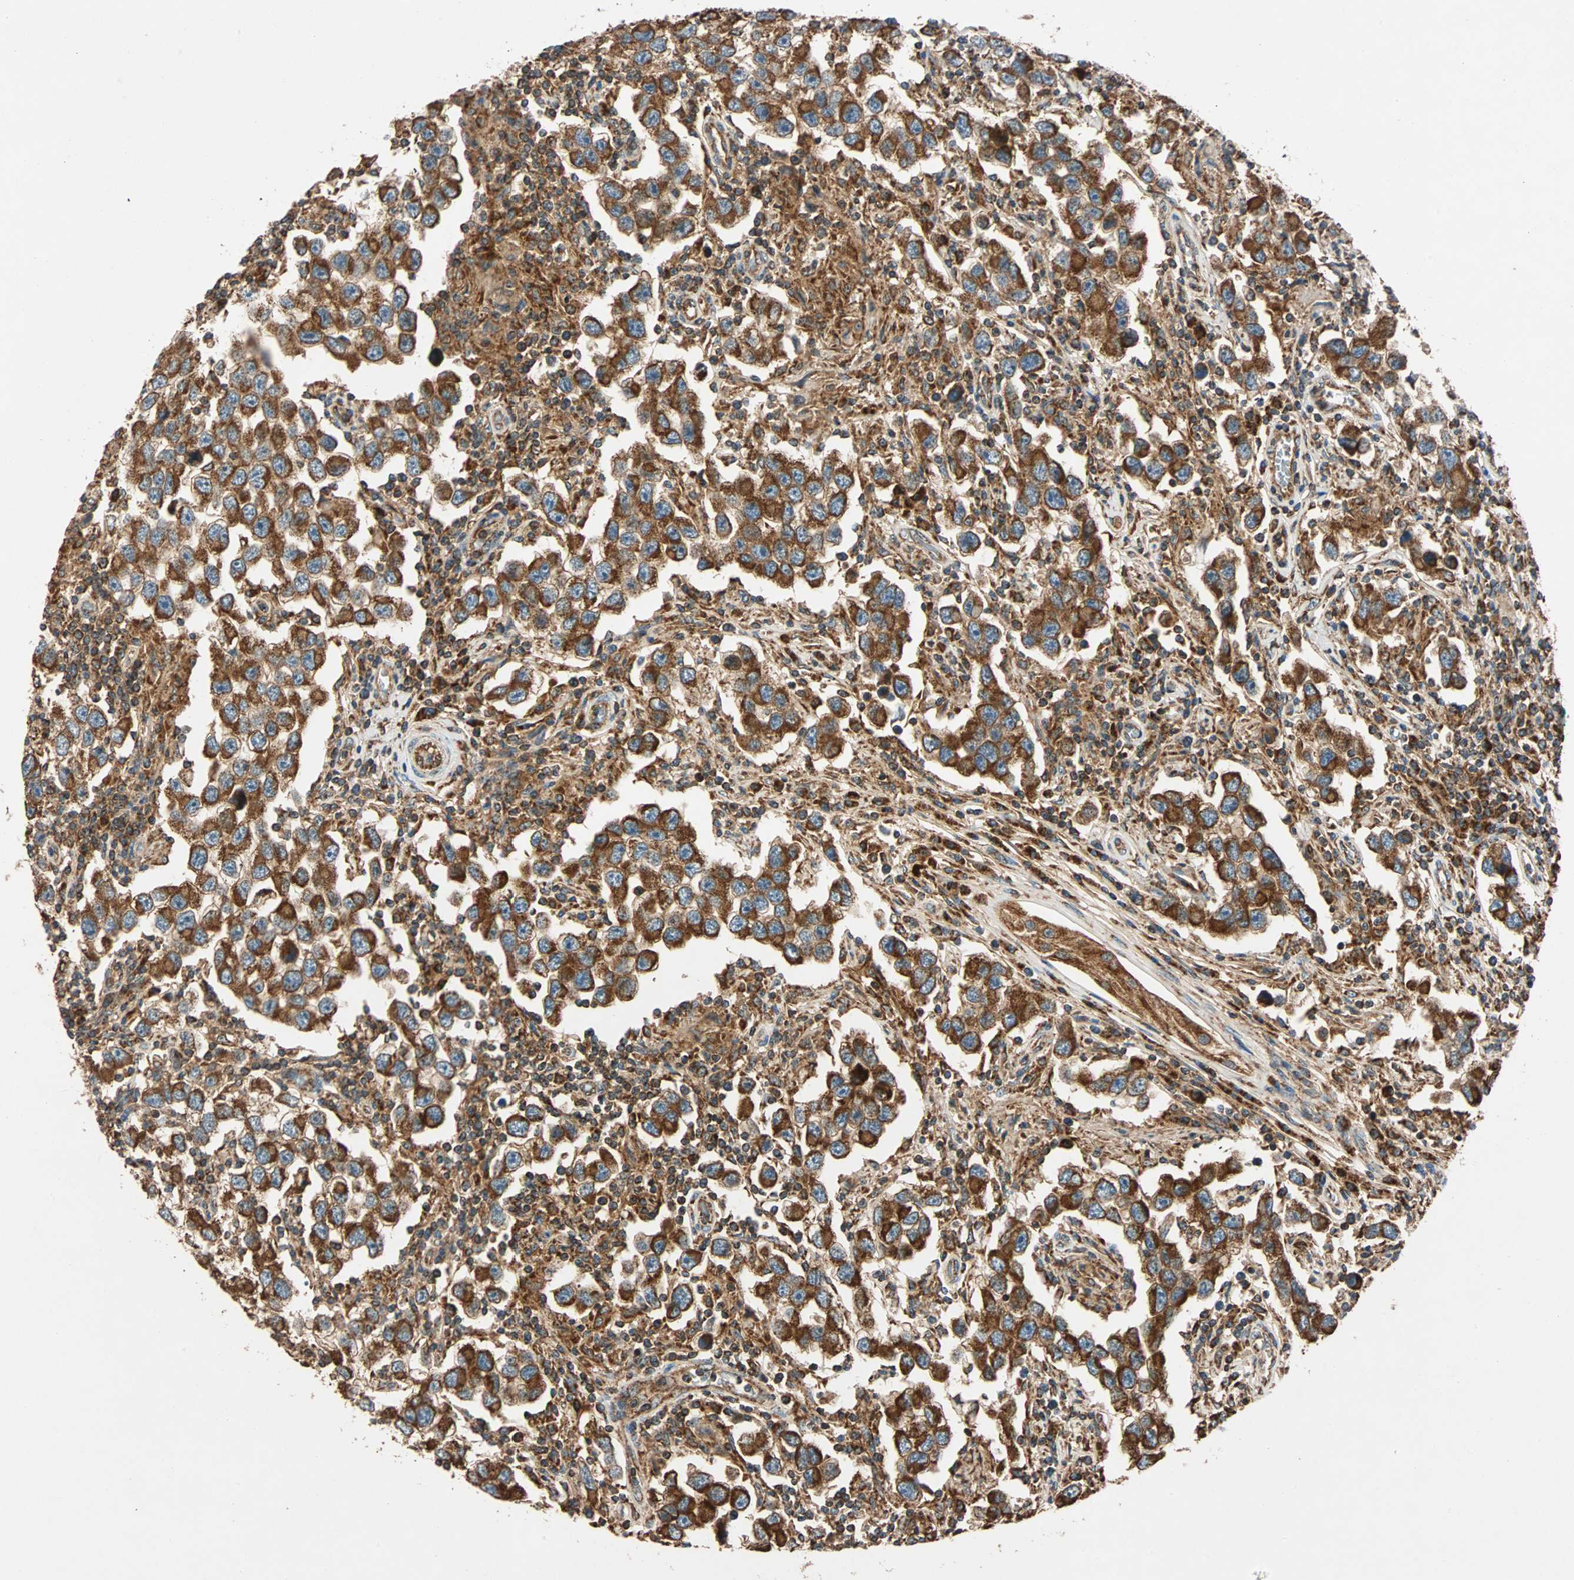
{"staining": {"intensity": "strong", "quantity": ">75%", "location": "cytoplasmic/membranous"}, "tissue": "testis cancer", "cell_type": "Tumor cells", "image_type": "cancer", "snomed": [{"axis": "morphology", "description": "Carcinoma, Embryonal, NOS"}, {"axis": "topography", "description": "Testis"}], "caption": "Testis cancer stained for a protein (brown) displays strong cytoplasmic/membranous positive positivity in about >75% of tumor cells.", "gene": "MAPK1", "patient": {"sex": "male", "age": 21}}